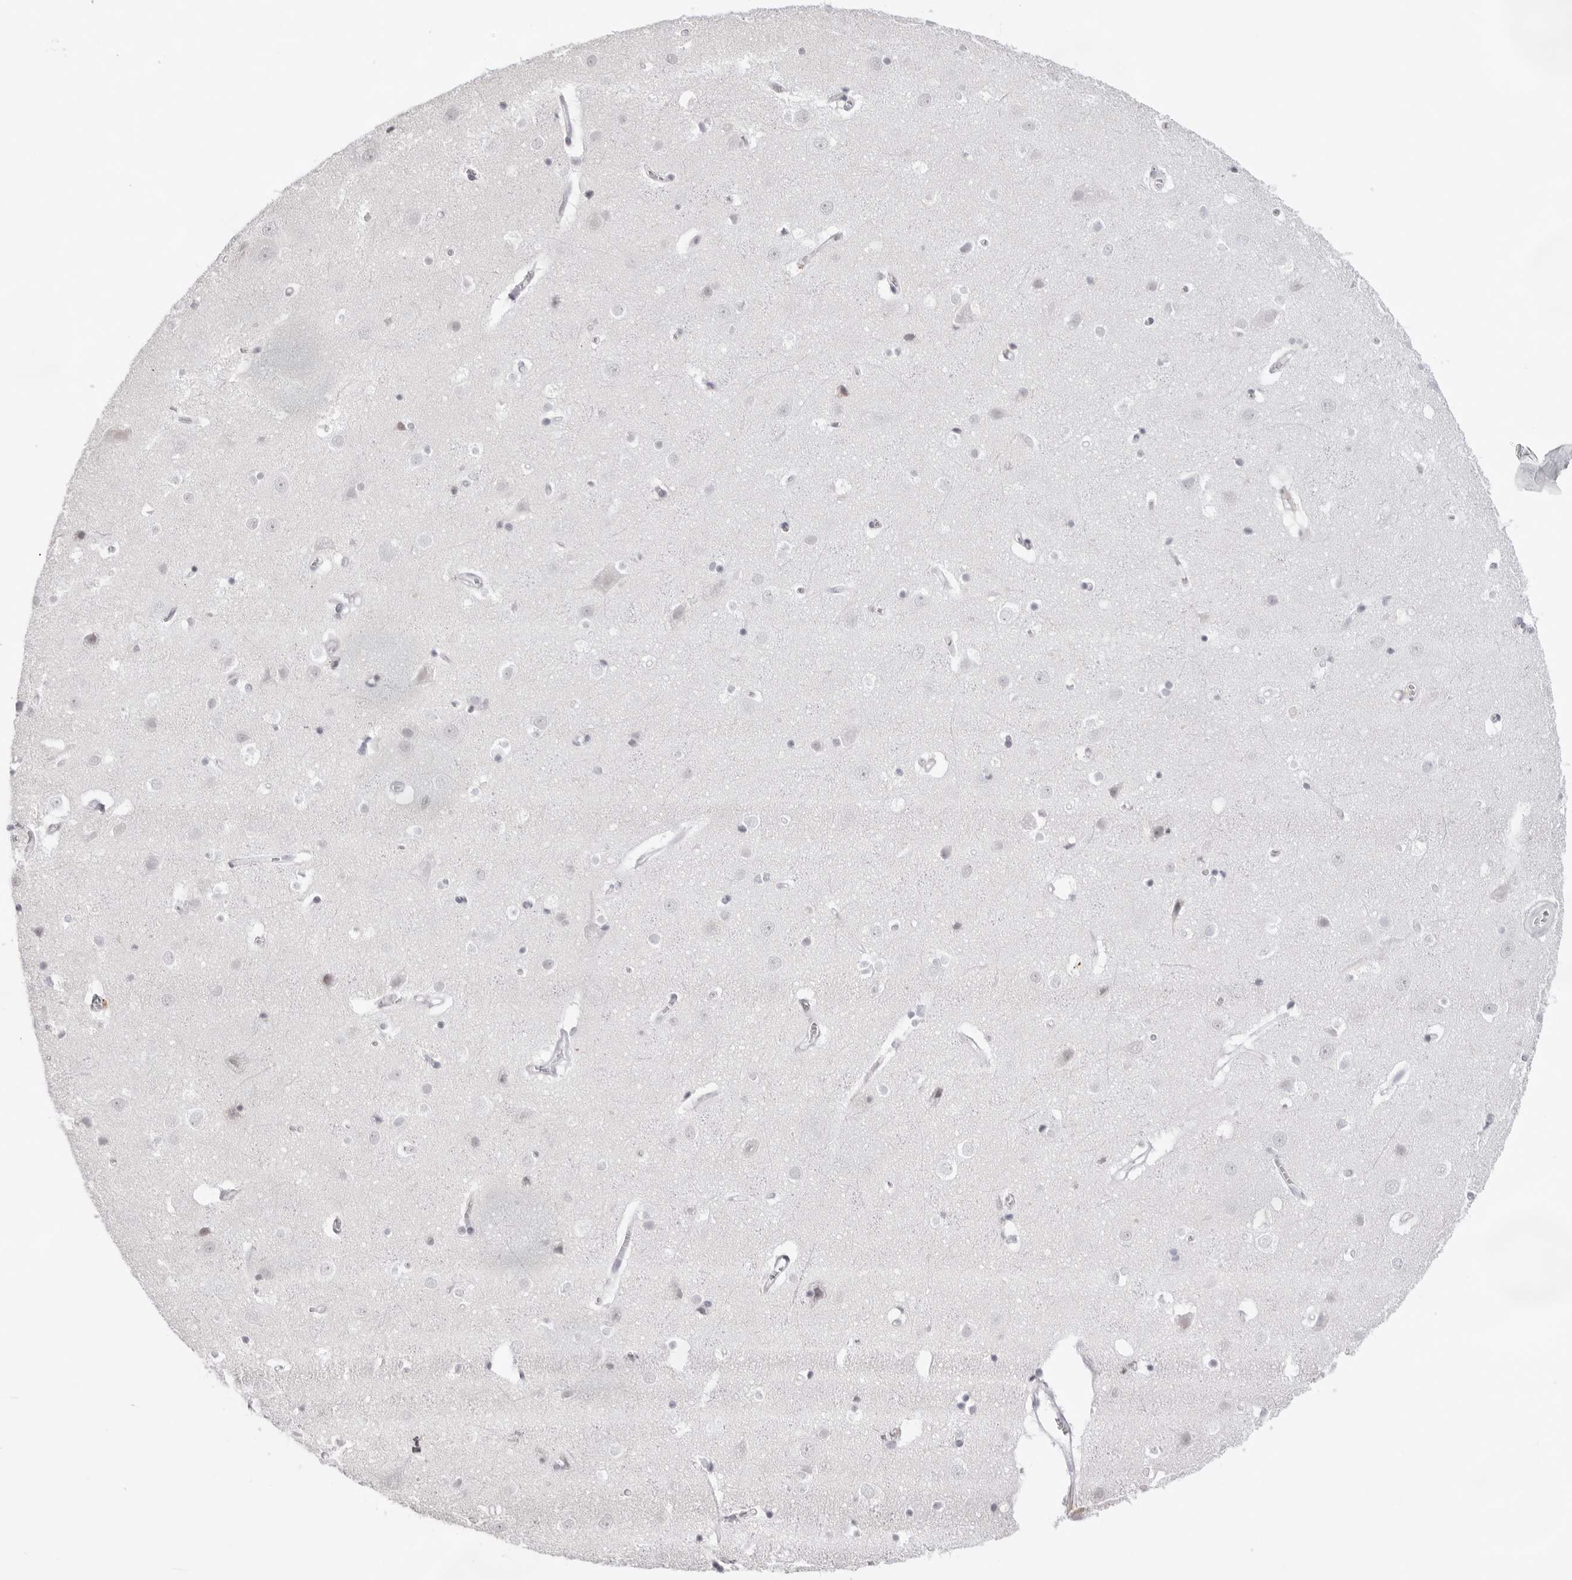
{"staining": {"intensity": "negative", "quantity": "none", "location": "none"}, "tissue": "cerebral cortex", "cell_type": "Endothelial cells", "image_type": "normal", "snomed": [{"axis": "morphology", "description": "Normal tissue, NOS"}, {"axis": "topography", "description": "Cerebral cortex"}], "caption": "Immunohistochemical staining of unremarkable cerebral cortex exhibits no significant positivity in endothelial cells. The staining is performed using DAB brown chromogen with nuclei counter-stained in using hematoxylin.", "gene": "KLK12", "patient": {"sex": "male", "age": 54}}